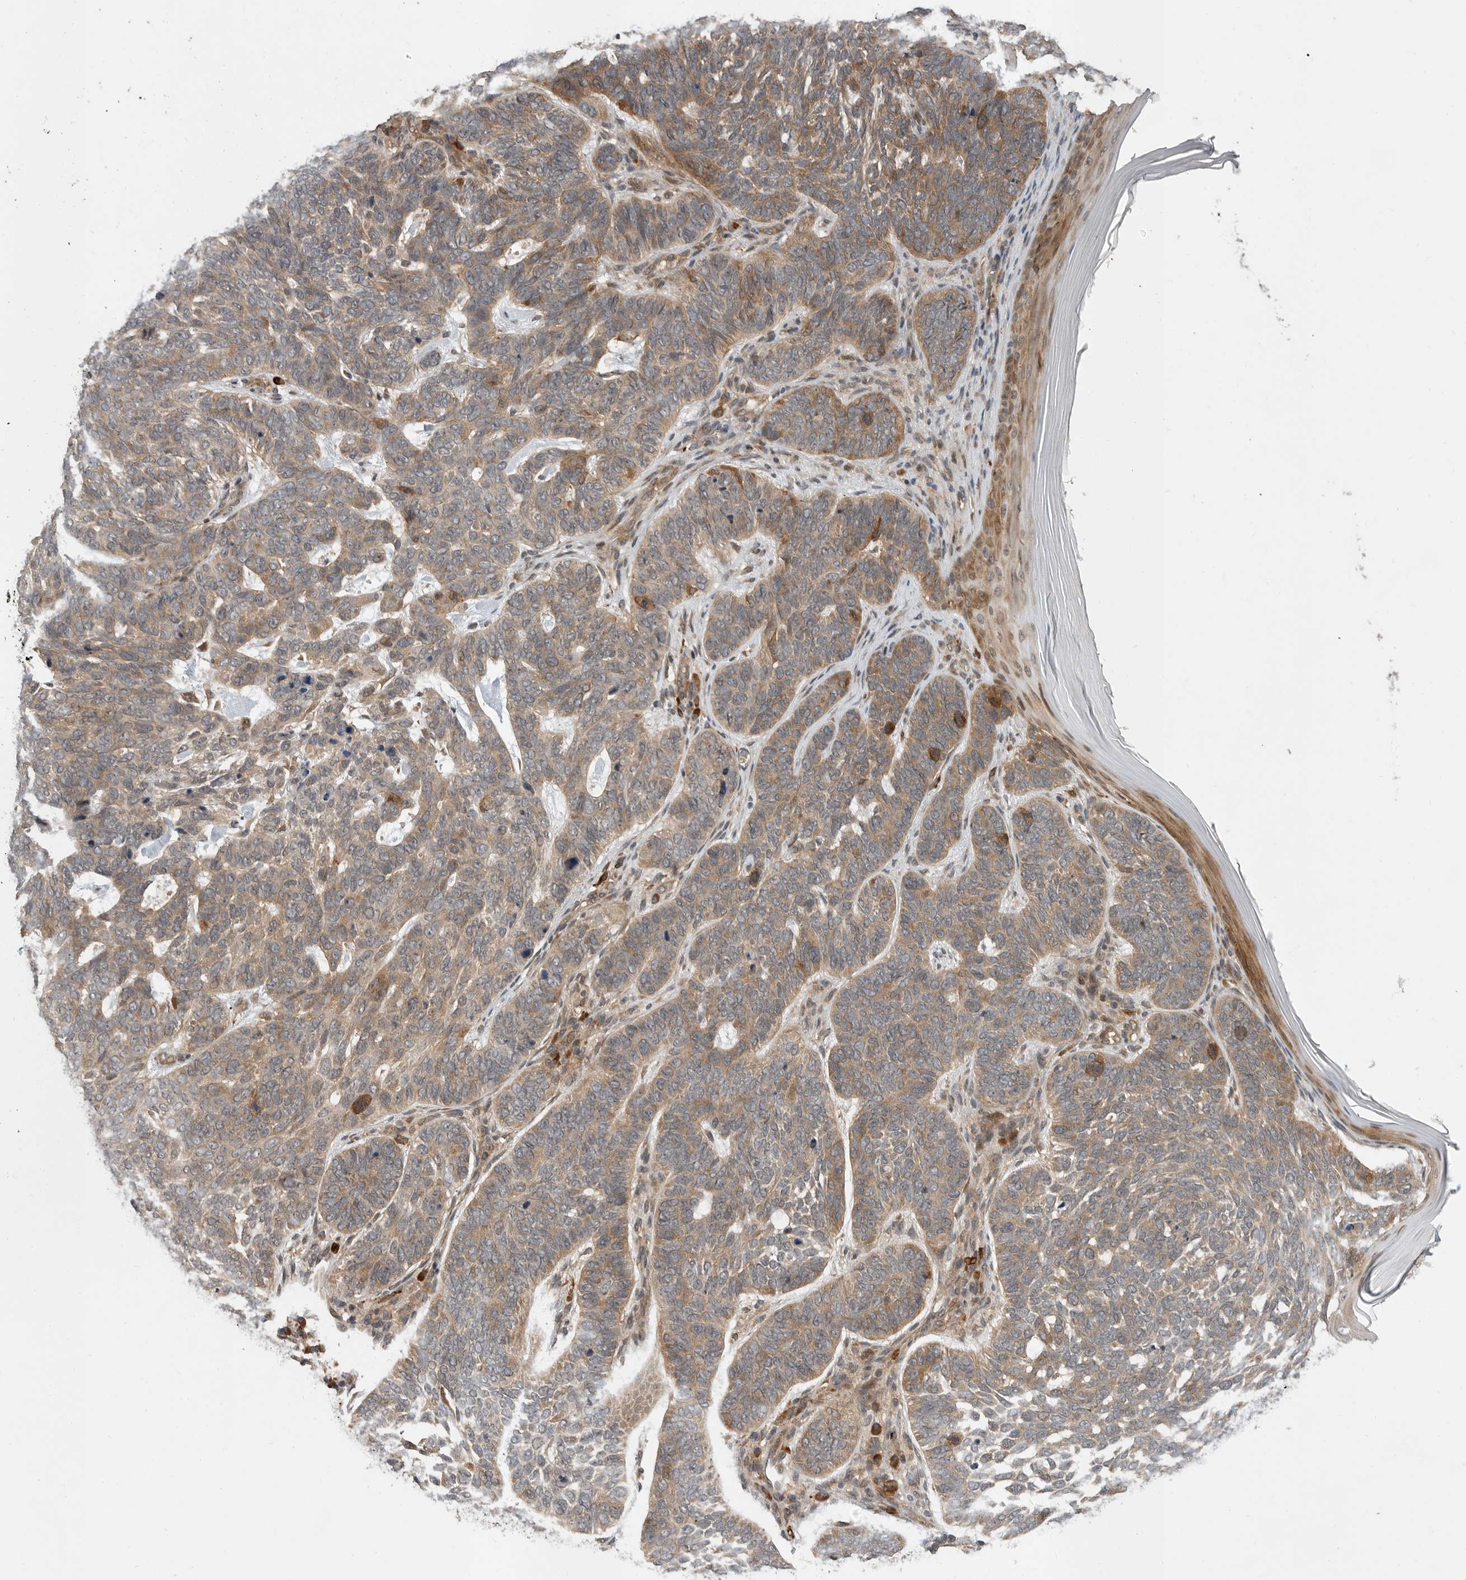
{"staining": {"intensity": "moderate", "quantity": ">75%", "location": "cytoplasmic/membranous"}, "tissue": "skin cancer", "cell_type": "Tumor cells", "image_type": "cancer", "snomed": [{"axis": "morphology", "description": "Basal cell carcinoma"}, {"axis": "topography", "description": "Skin"}], "caption": "Moderate cytoplasmic/membranous positivity for a protein is seen in about >75% of tumor cells of skin cancer using IHC.", "gene": "OSBPL9", "patient": {"sex": "female", "age": 85}}